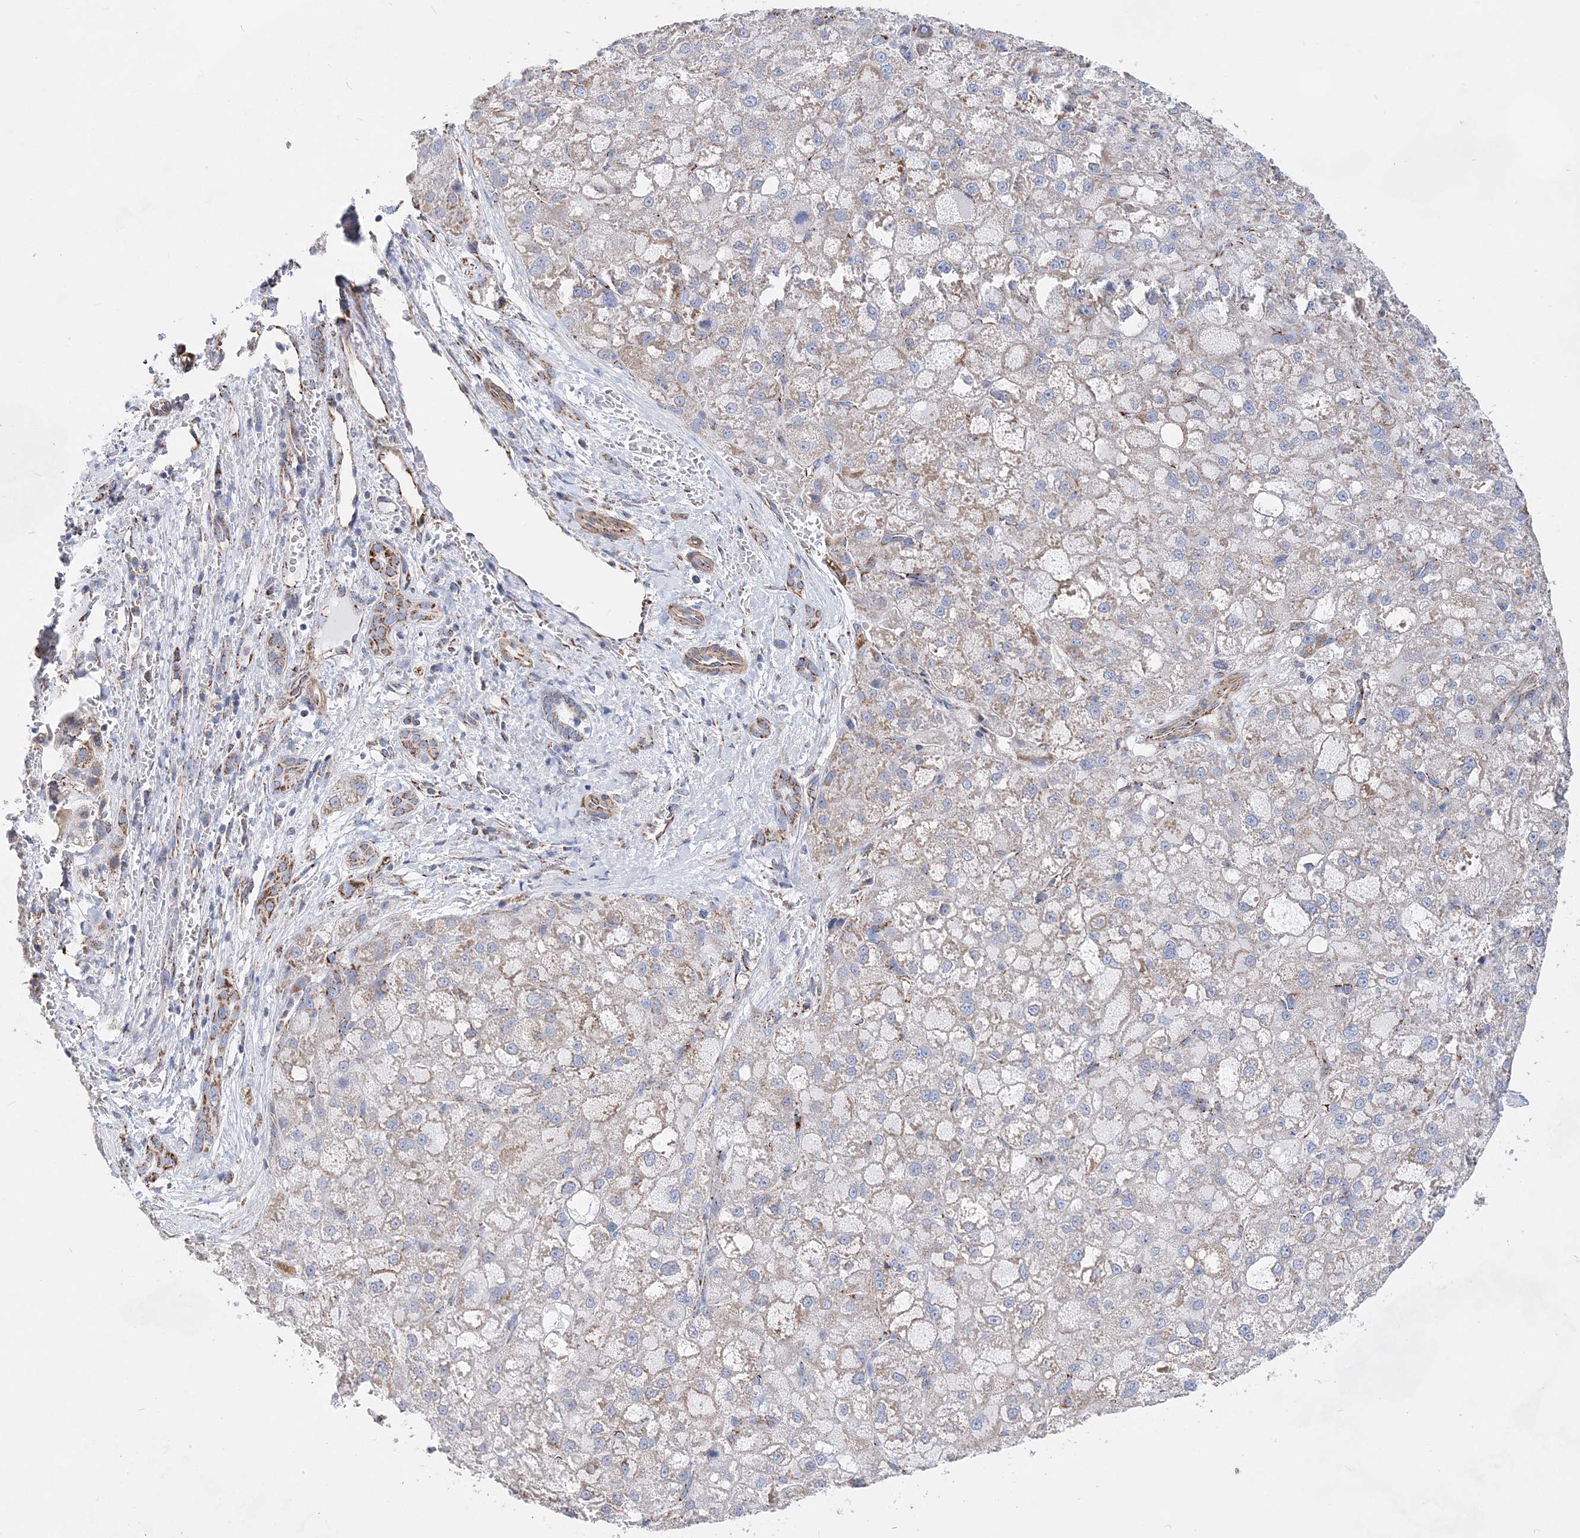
{"staining": {"intensity": "moderate", "quantity": "<25%", "location": "cytoplasmic/membranous"}, "tissue": "liver cancer", "cell_type": "Tumor cells", "image_type": "cancer", "snomed": [{"axis": "morphology", "description": "Carcinoma, Hepatocellular, NOS"}, {"axis": "topography", "description": "Liver"}], "caption": "There is low levels of moderate cytoplasmic/membranous staining in tumor cells of hepatocellular carcinoma (liver), as demonstrated by immunohistochemical staining (brown color).", "gene": "ACOT9", "patient": {"sex": "male", "age": 57}}